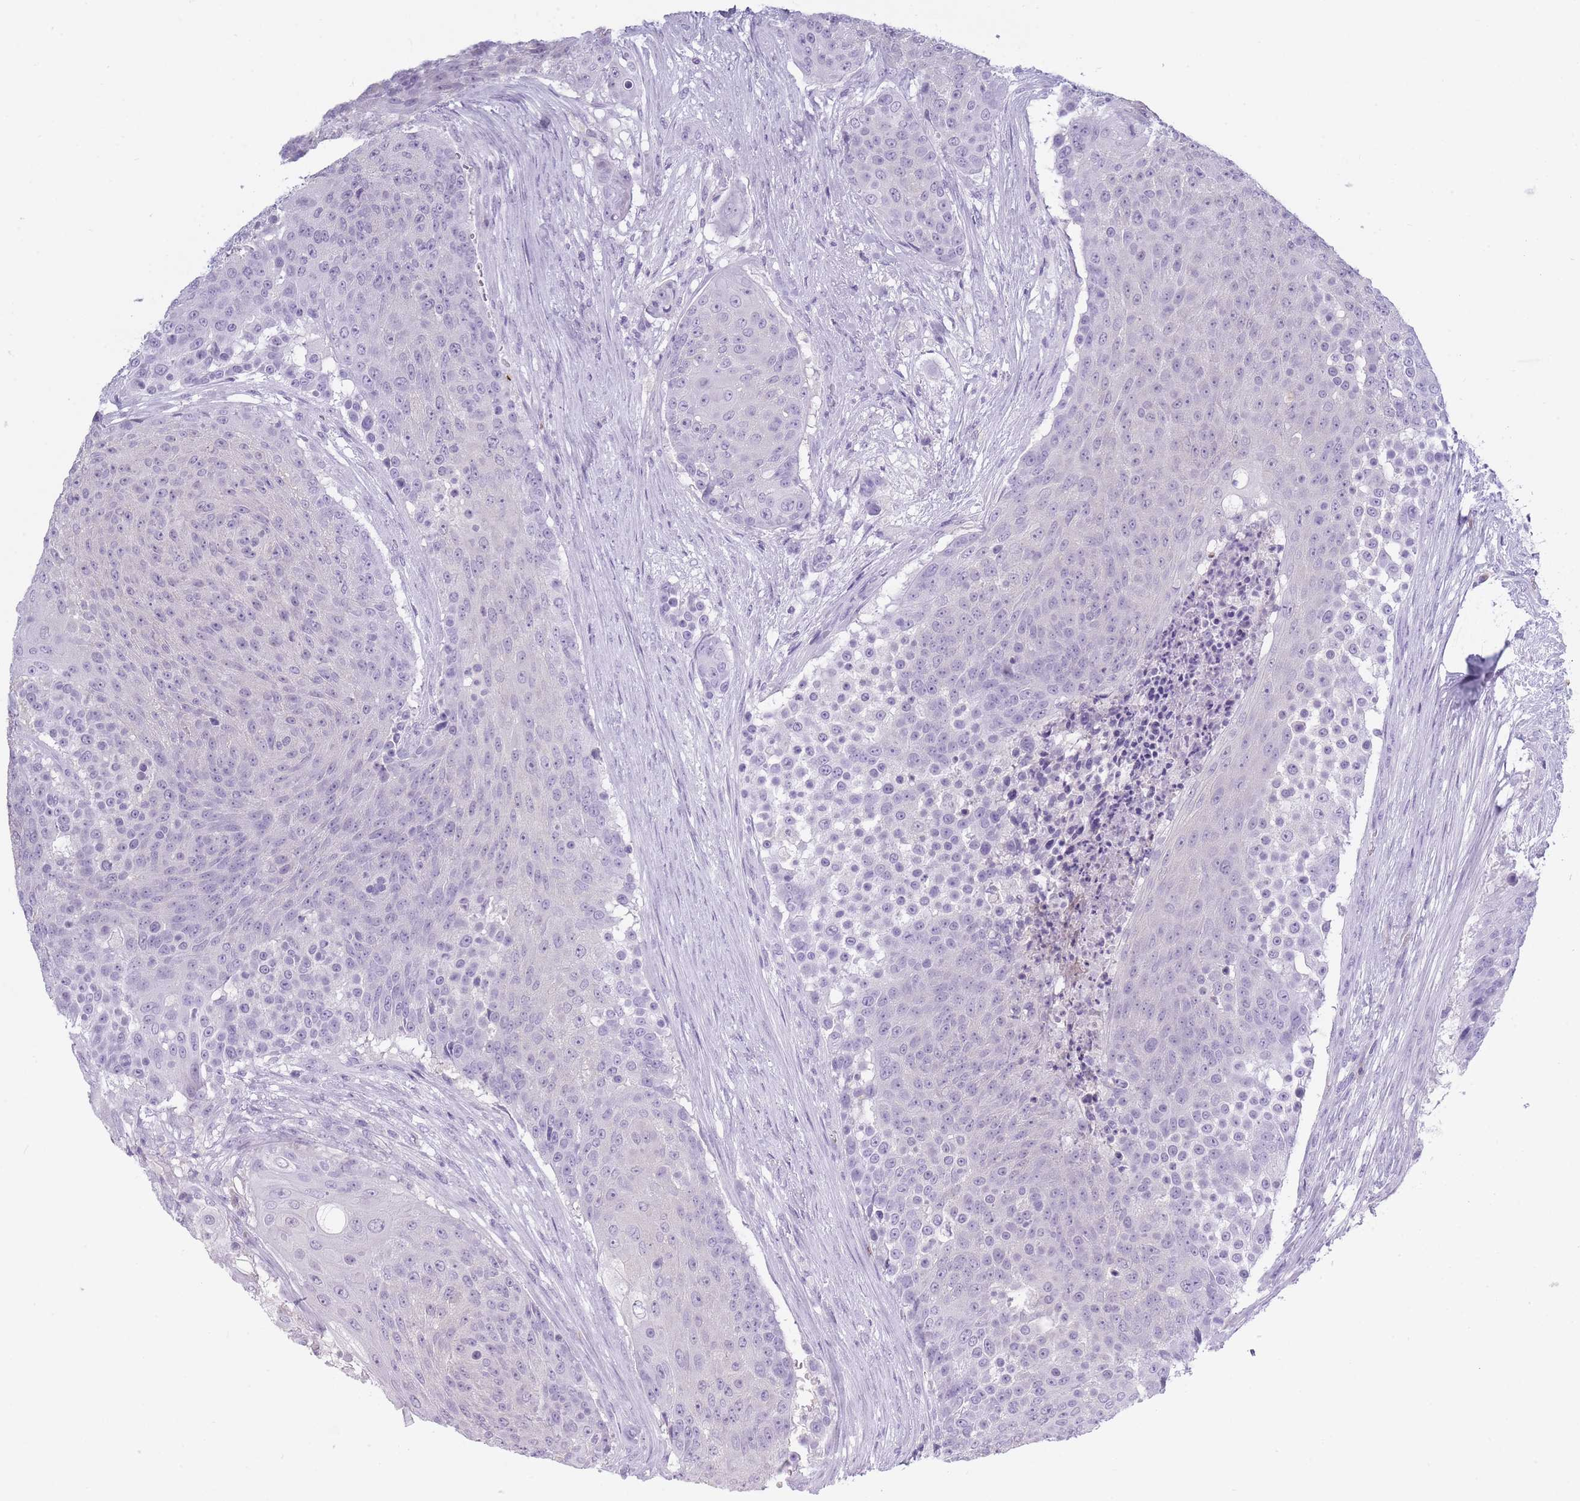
{"staining": {"intensity": "negative", "quantity": "none", "location": "none"}, "tissue": "urothelial cancer", "cell_type": "Tumor cells", "image_type": "cancer", "snomed": [{"axis": "morphology", "description": "Urothelial carcinoma, High grade"}, {"axis": "topography", "description": "Urinary bladder"}], "caption": "Urothelial carcinoma (high-grade) was stained to show a protein in brown. There is no significant staining in tumor cells.", "gene": "OR7C1", "patient": {"sex": "female", "age": 63}}